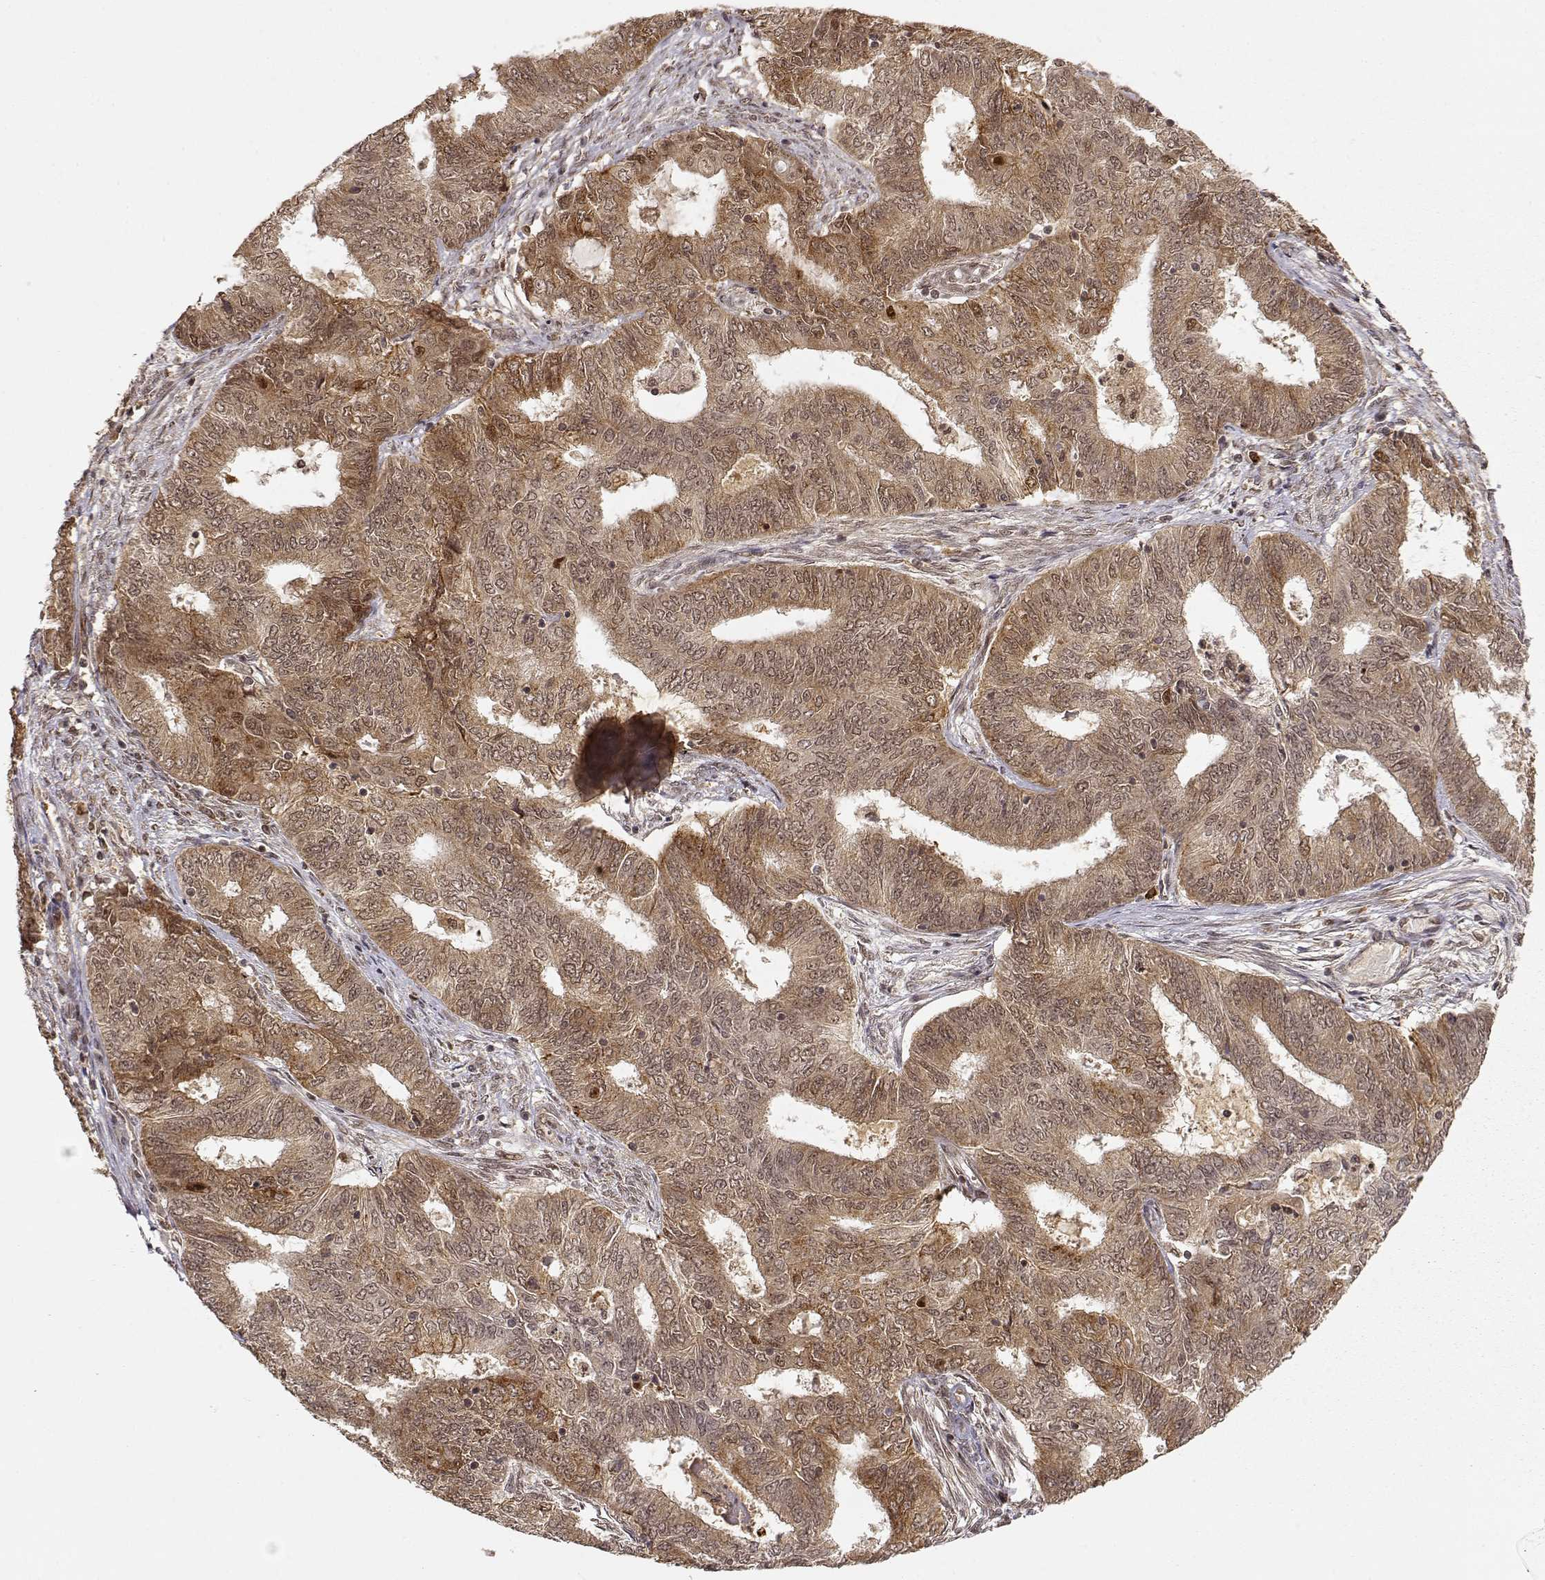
{"staining": {"intensity": "weak", "quantity": ">75%", "location": "cytoplasmic/membranous,nuclear"}, "tissue": "endometrial cancer", "cell_type": "Tumor cells", "image_type": "cancer", "snomed": [{"axis": "morphology", "description": "Adenocarcinoma, NOS"}, {"axis": "topography", "description": "Endometrium"}], "caption": "Endometrial cancer stained with a brown dye demonstrates weak cytoplasmic/membranous and nuclear positive positivity in about >75% of tumor cells.", "gene": "MAEA", "patient": {"sex": "female", "age": 62}}